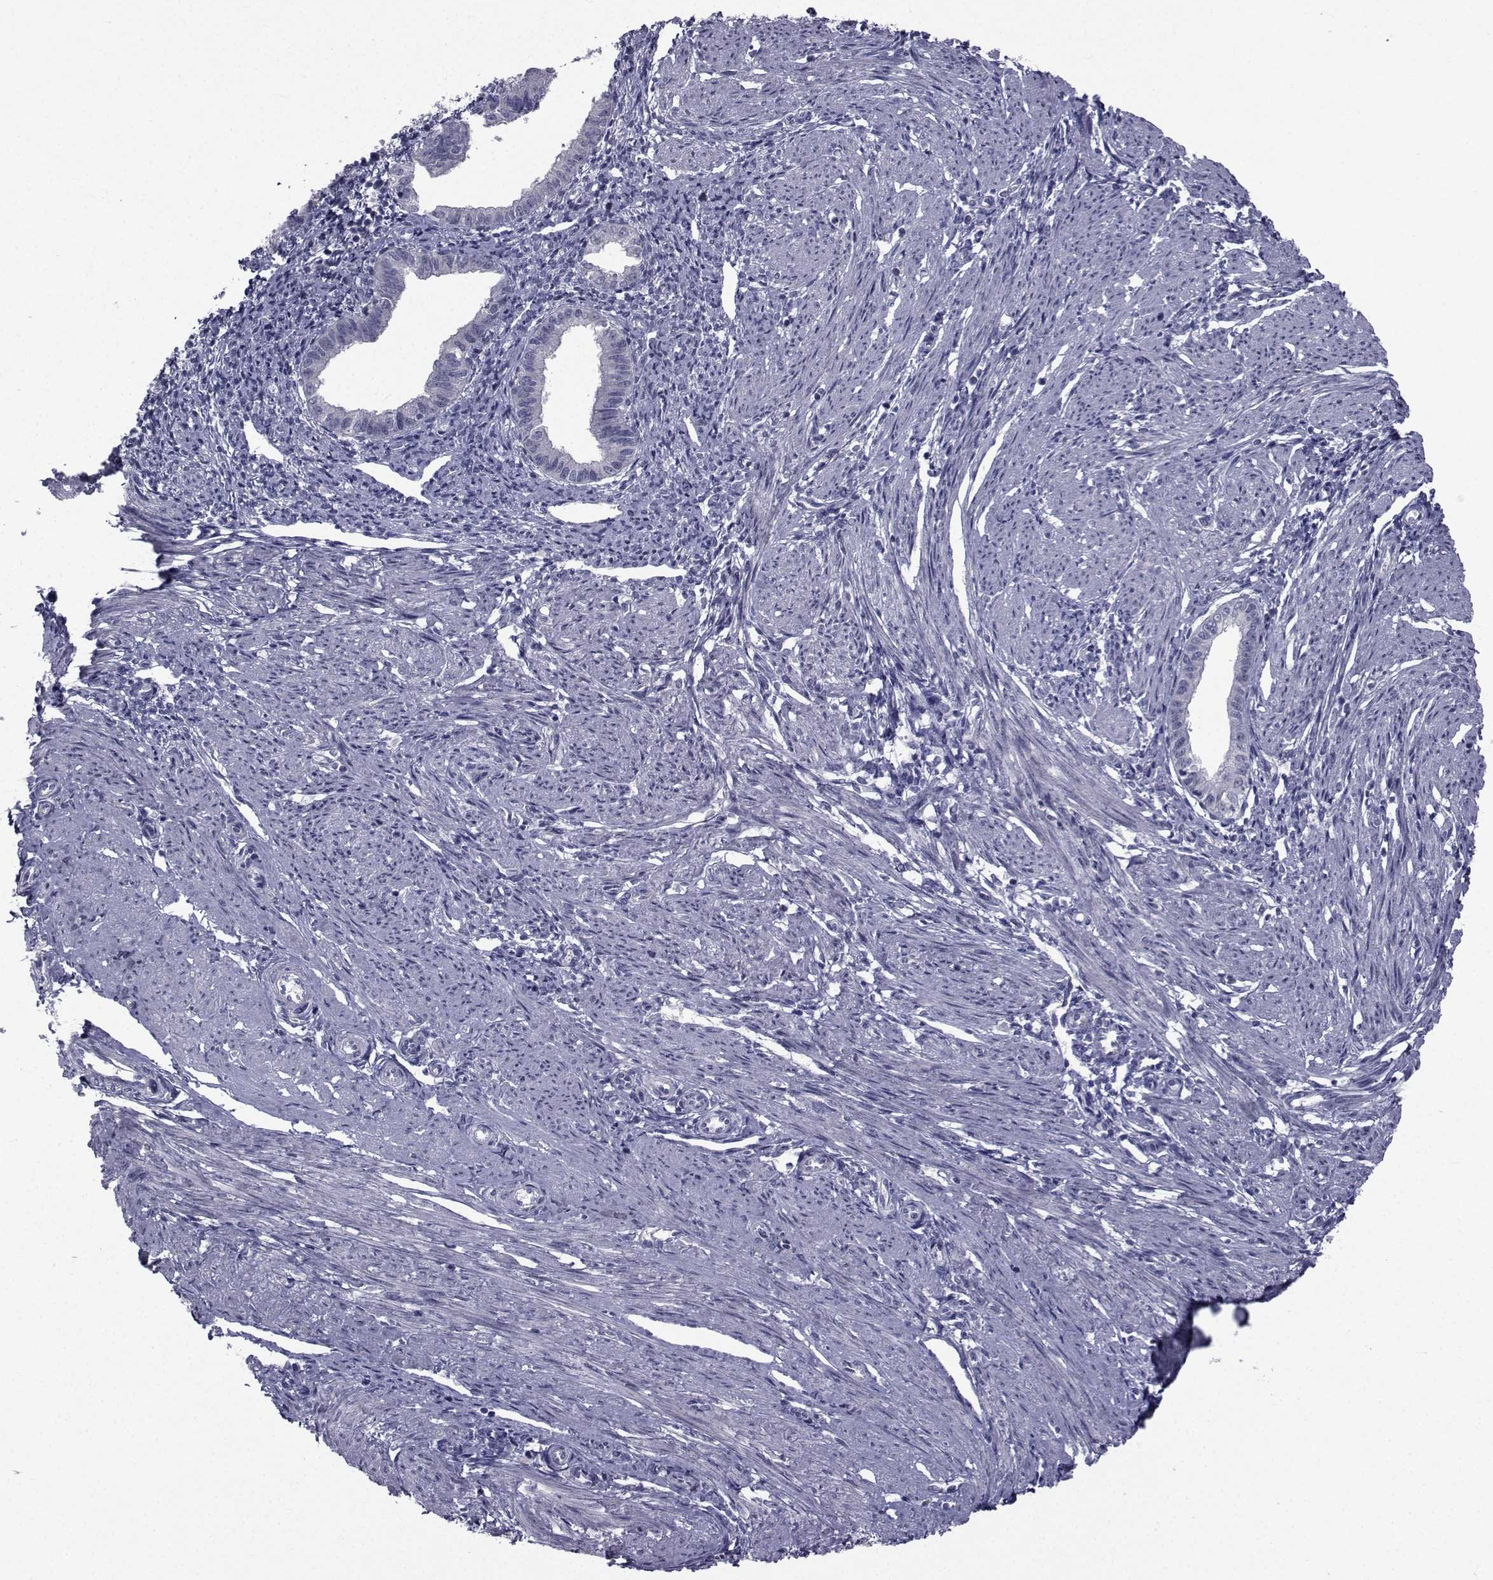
{"staining": {"intensity": "negative", "quantity": "none", "location": "none"}, "tissue": "endometrium", "cell_type": "Cells in endometrial stroma", "image_type": "normal", "snomed": [{"axis": "morphology", "description": "Normal tissue, NOS"}, {"axis": "topography", "description": "Endometrium"}], "caption": "Cells in endometrial stroma are negative for brown protein staining in unremarkable endometrium. (DAB (3,3'-diaminobenzidine) immunohistochemistry, high magnification).", "gene": "CHRNA1", "patient": {"sex": "female", "age": 37}}